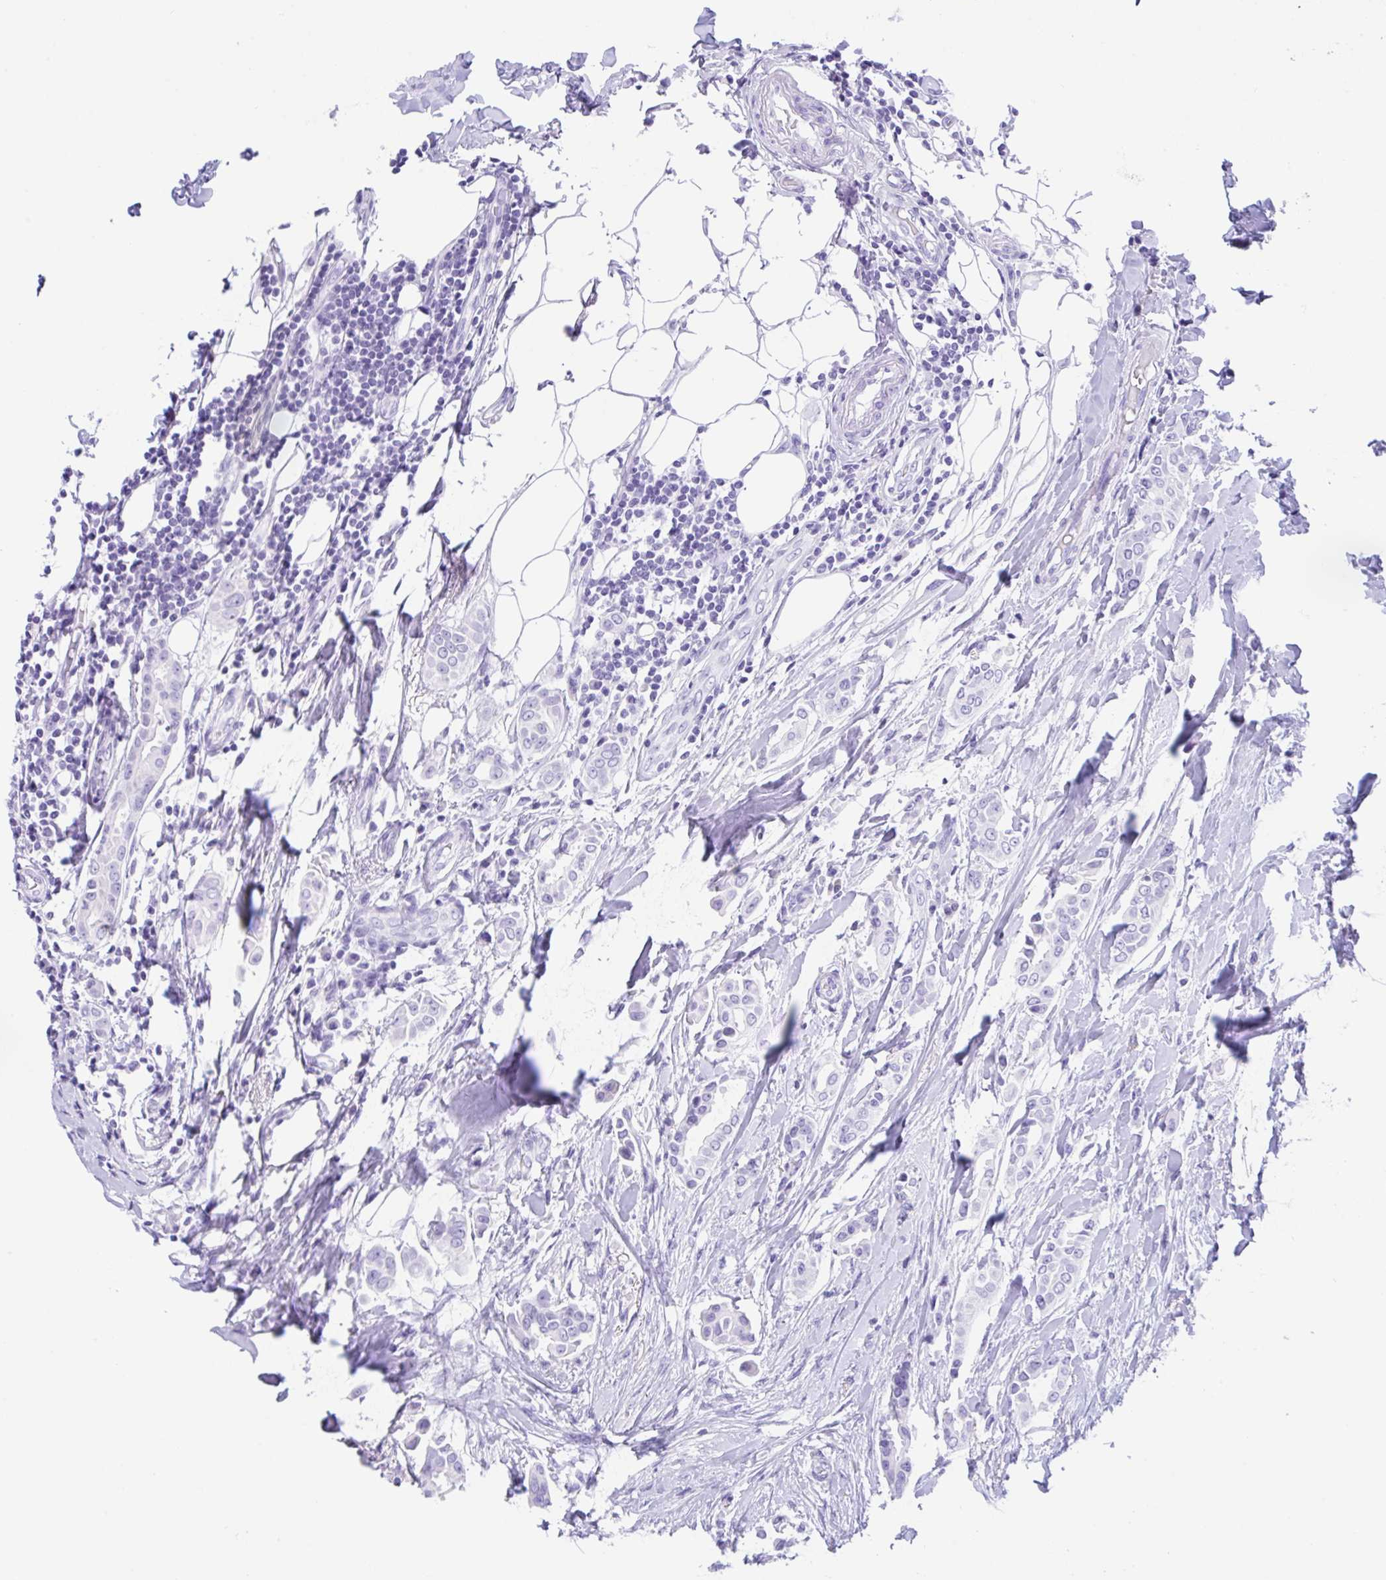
{"staining": {"intensity": "negative", "quantity": "none", "location": "none"}, "tissue": "breast cancer", "cell_type": "Tumor cells", "image_type": "cancer", "snomed": [{"axis": "morphology", "description": "Duct carcinoma"}, {"axis": "topography", "description": "Breast"}], "caption": "Immunohistochemistry micrograph of human breast infiltrating ductal carcinoma stained for a protein (brown), which displays no staining in tumor cells.", "gene": "CPA1", "patient": {"sex": "female", "age": 64}}